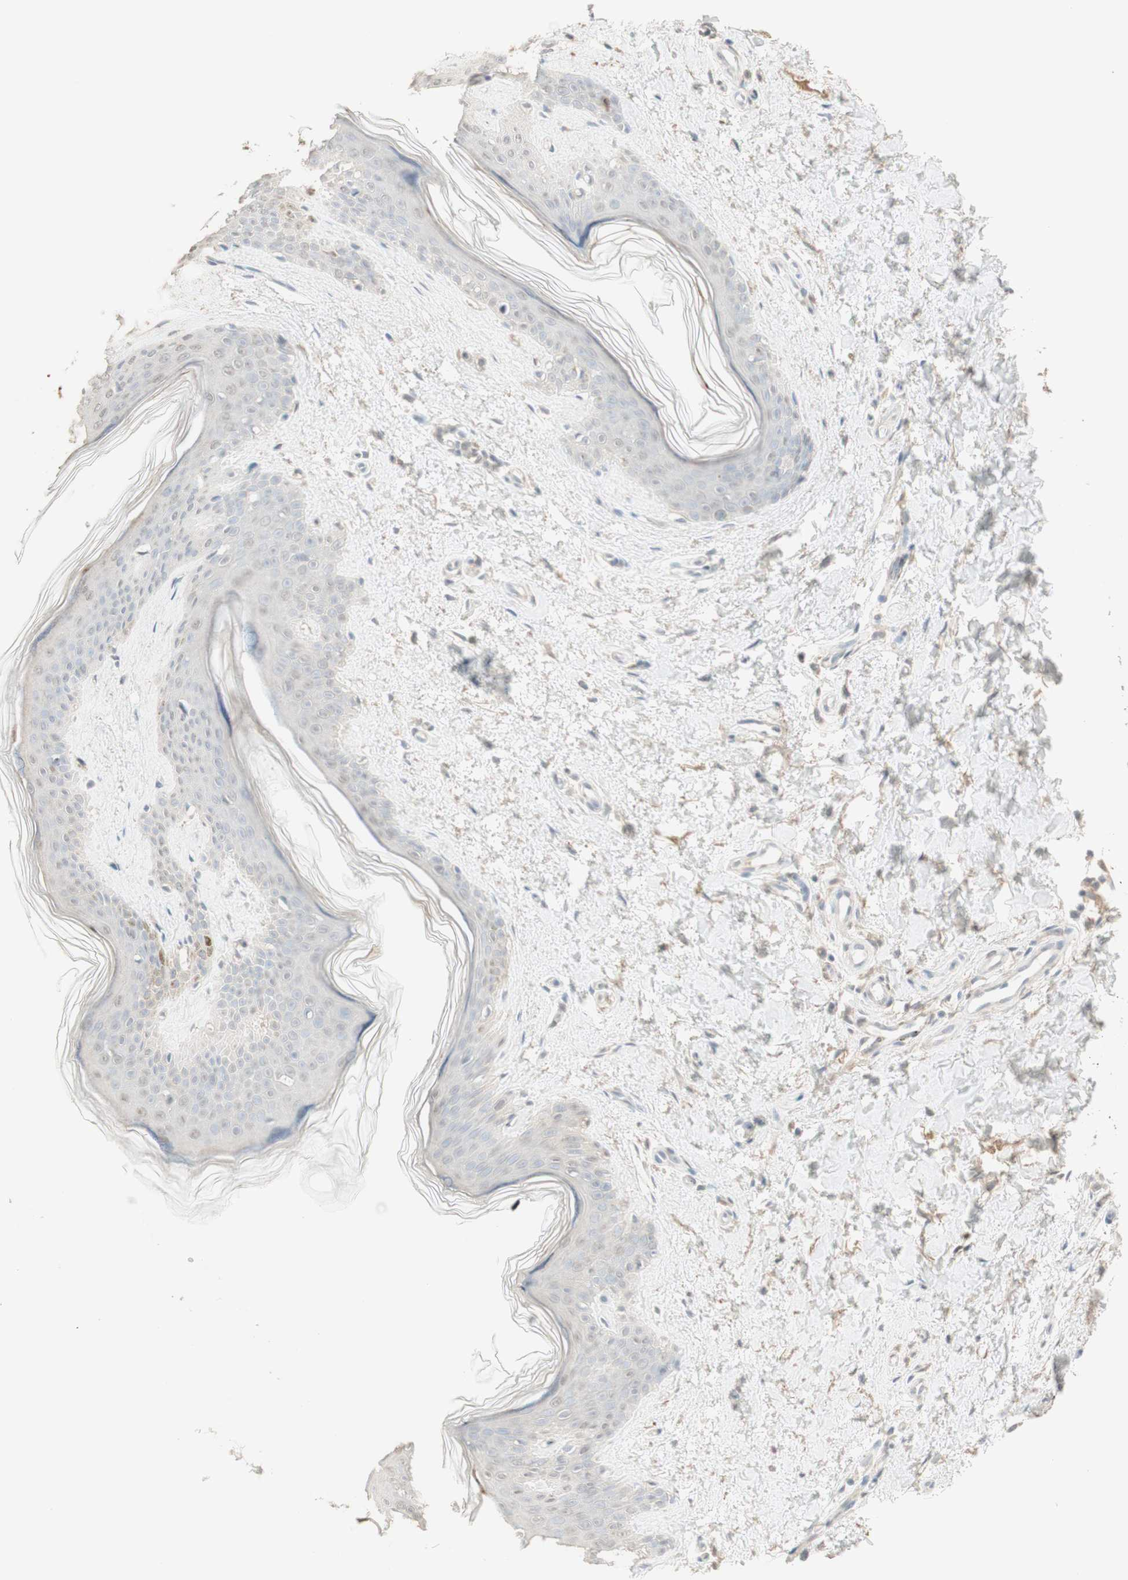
{"staining": {"intensity": "weak", "quantity": ">75%", "location": "cytoplasmic/membranous"}, "tissue": "skin", "cell_type": "Fibroblasts", "image_type": "normal", "snomed": [{"axis": "morphology", "description": "Normal tissue, NOS"}, {"axis": "topography", "description": "Skin"}], "caption": "The immunohistochemical stain highlights weak cytoplasmic/membranous staining in fibroblasts of normal skin.", "gene": "MUC3A", "patient": {"sex": "female", "age": 41}}